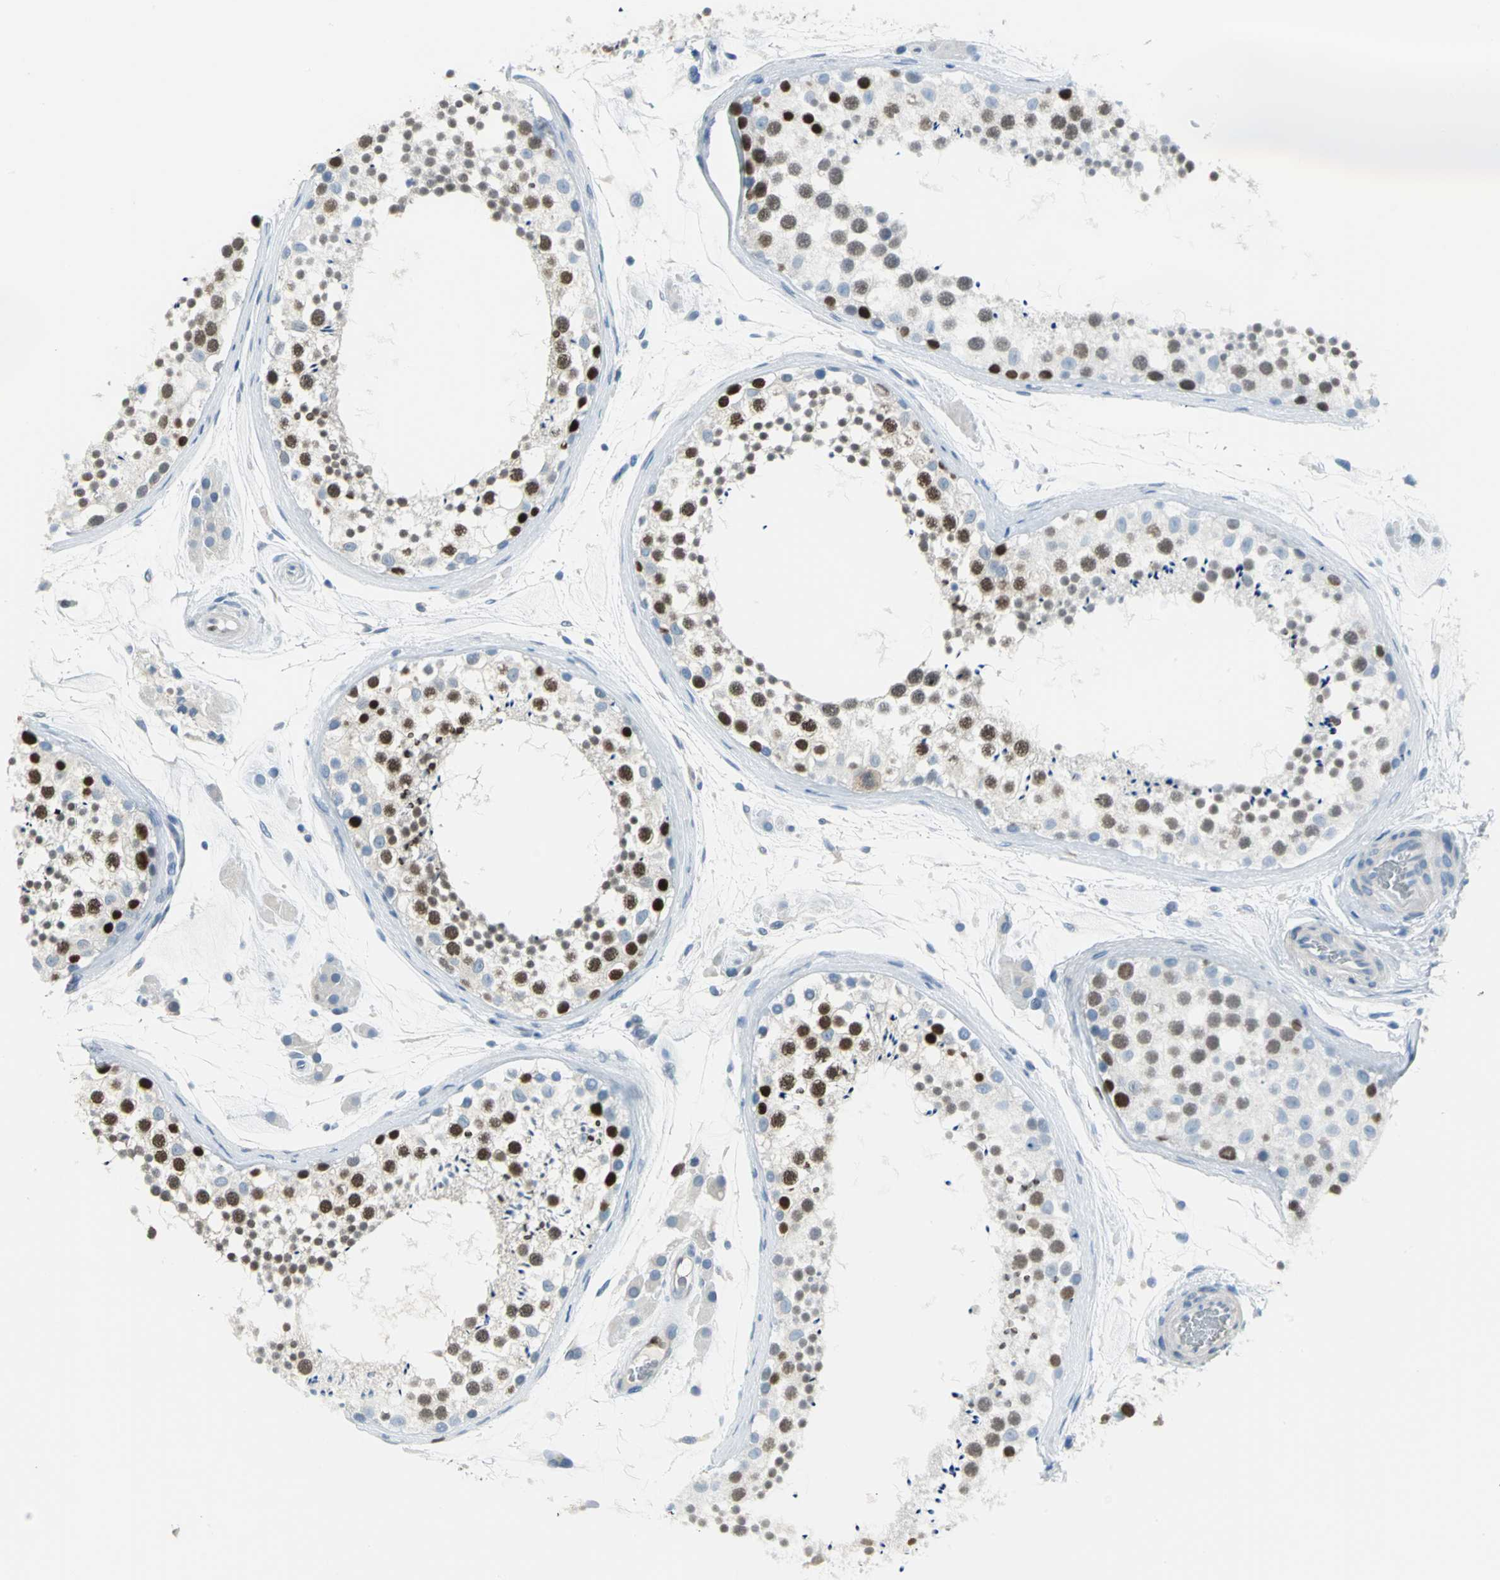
{"staining": {"intensity": "strong", "quantity": "25%-75%", "location": "nuclear"}, "tissue": "testis", "cell_type": "Cells in seminiferous ducts", "image_type": "normal", "snomed": [{"axis": "morphology", "description": "Normal tissue, NOS"}, {"axis": "topography", "description": "Testis"}], "caption": "A histopathology image of human testis stained for a protein reveals strong nuclear brown staining in cells in seminiferous ducts. The protein of interest is stained brown, and the nuclei are stained in blue (DAB (3,3'-diaminobenzidine) IHC with brightfield microscopy, high magnification).", "gene": "MCM3", "patient": {"sex": "male", "age": 46}}